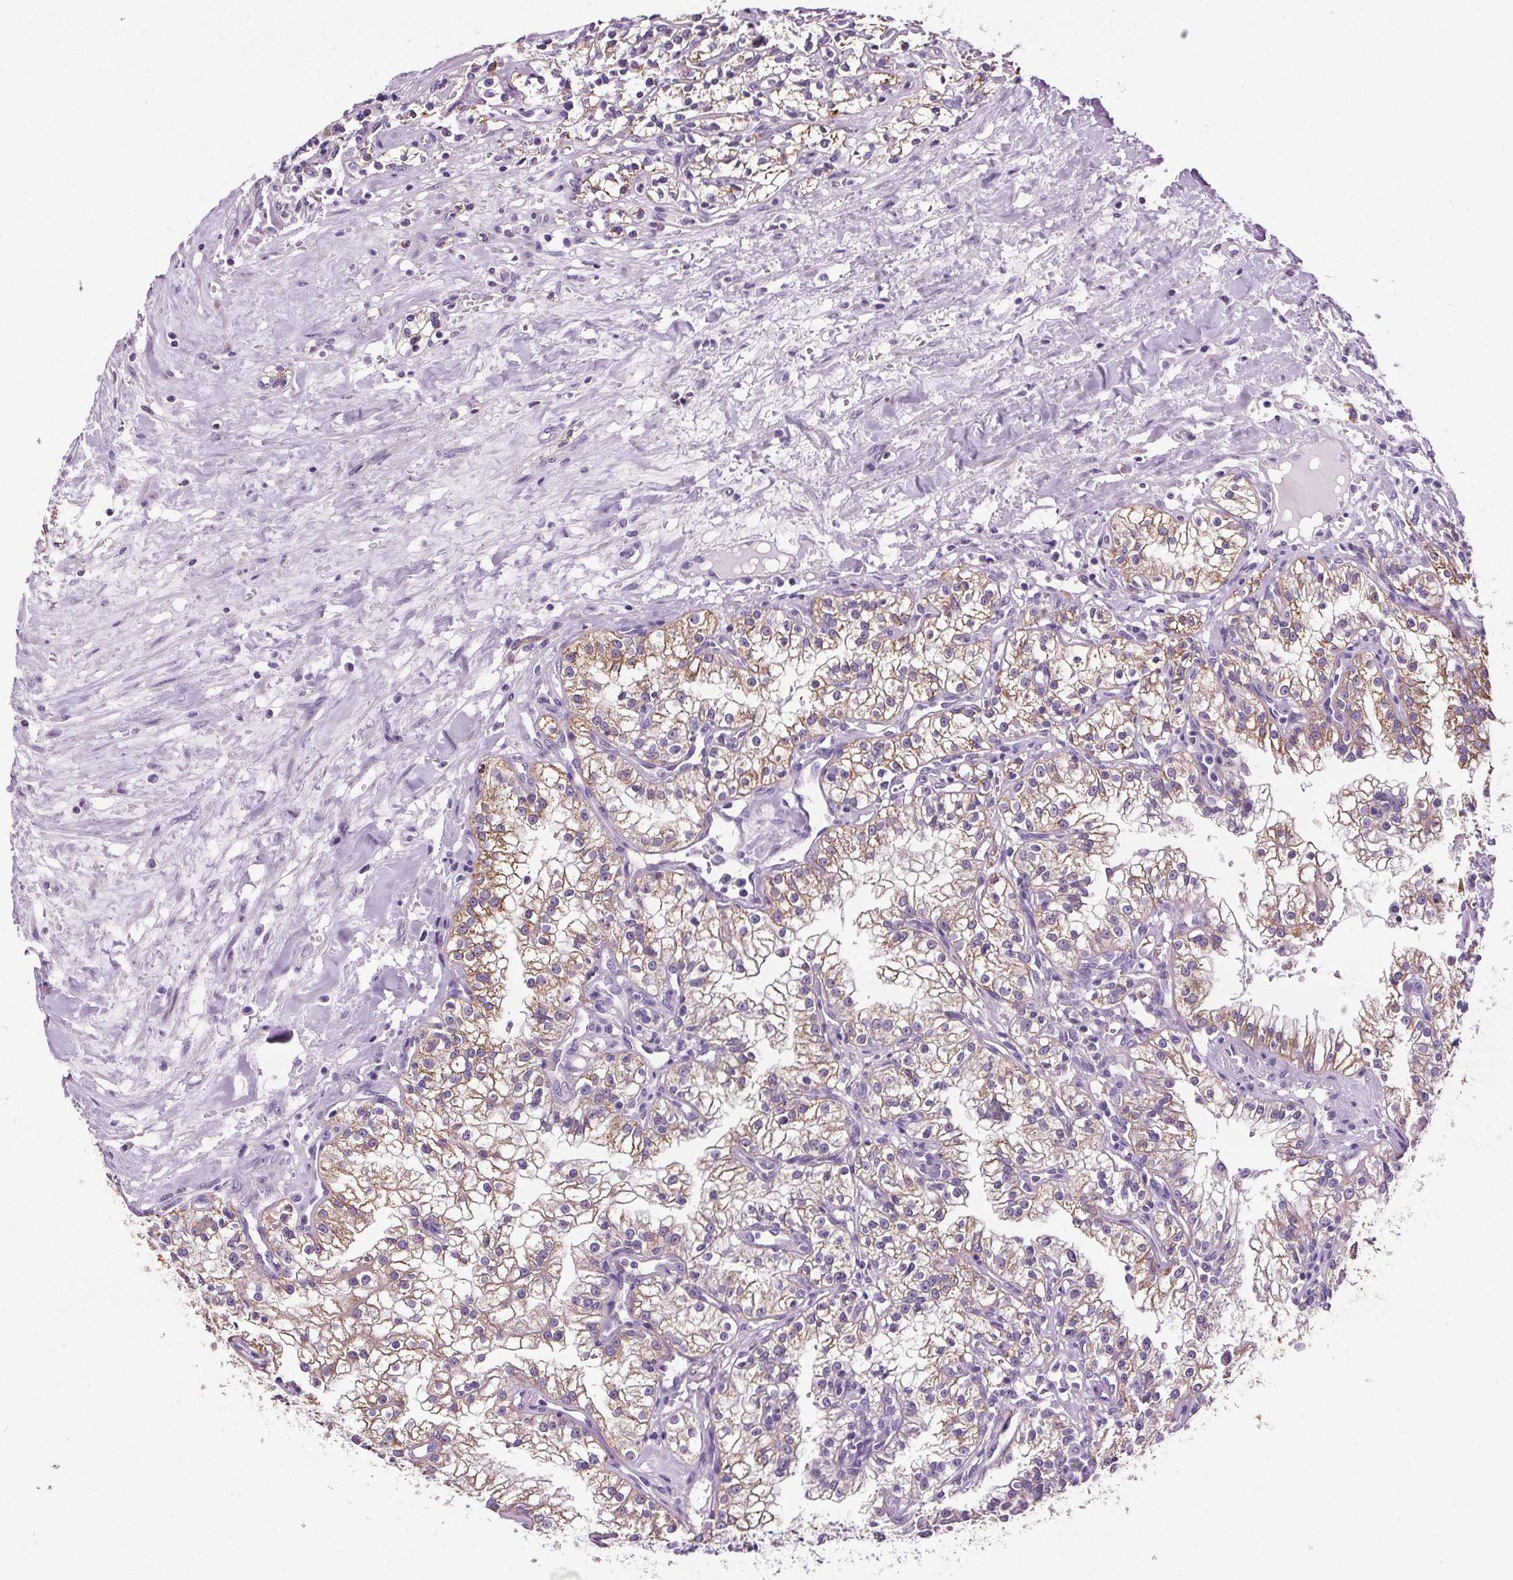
{"staining": {"intensity": "moderate", "quantity": "25%-75%", "location": "cytoplasmic/membranous"}, "tissue": "renal cancer", "cell_type": "Tumor cells", "image_type": "cancer", "snomed": [{"axis": "morphology", "description": "Adenocarcinoma, NOS"}, {"axis": "topography", "description": "Kidney"}], "caption": "Immunohistochemical staining of renal adenocarcinoma reveals moderate cytoplasmic/membranous protein expression in about 25%-75% of tumor cells. The staining was performed using DAB (3,3'-diaminobenzidine), with brown indicating positive protein expression. Nuclei are stained blue with hematoxylin.", "gene": "GPIHBP1", "patient": {"sex": "male", "age": 36}}